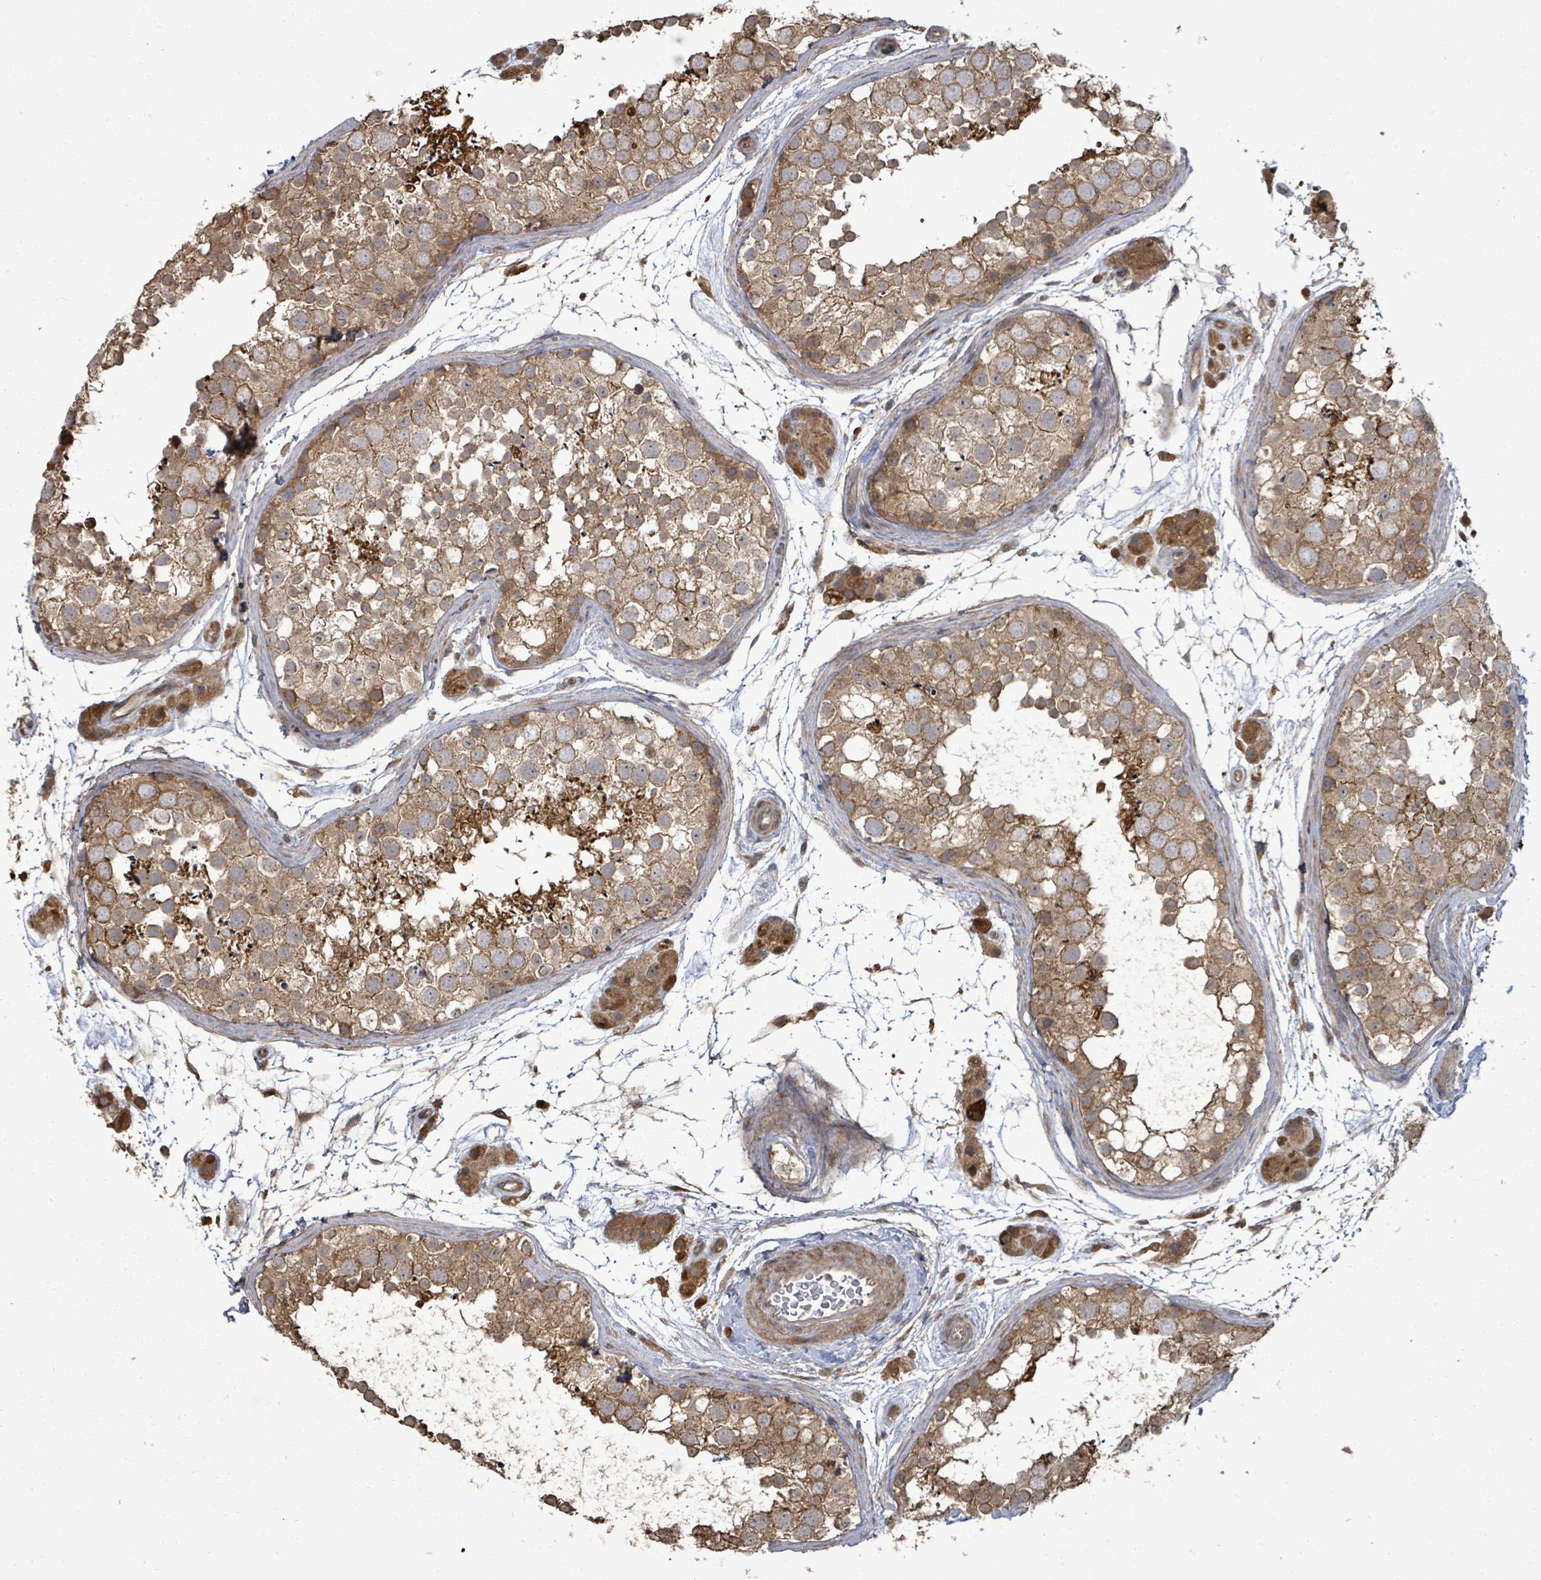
{"staining": {"intensity": "moderate", "quantity": ">75%", "location": "cytoplasmic/membranous"}, "tissue": "testis", "cell_type": "Cells in seminiferous ducts", "image_type": "normal", "snomed": [{"axis": "morphology", "description": "Normal tissue, NOS"}, {"axis": "topography", "description": "Testis"}], "caption": "Normal testis exhibits moderate cytoplasmic/membranous expression in approximately >75% of cells in seminiferous ducts, visualized by immunohistochemistry.", "gene": "EIF3CL", "patient": {"sex": "male", "age": 41}}